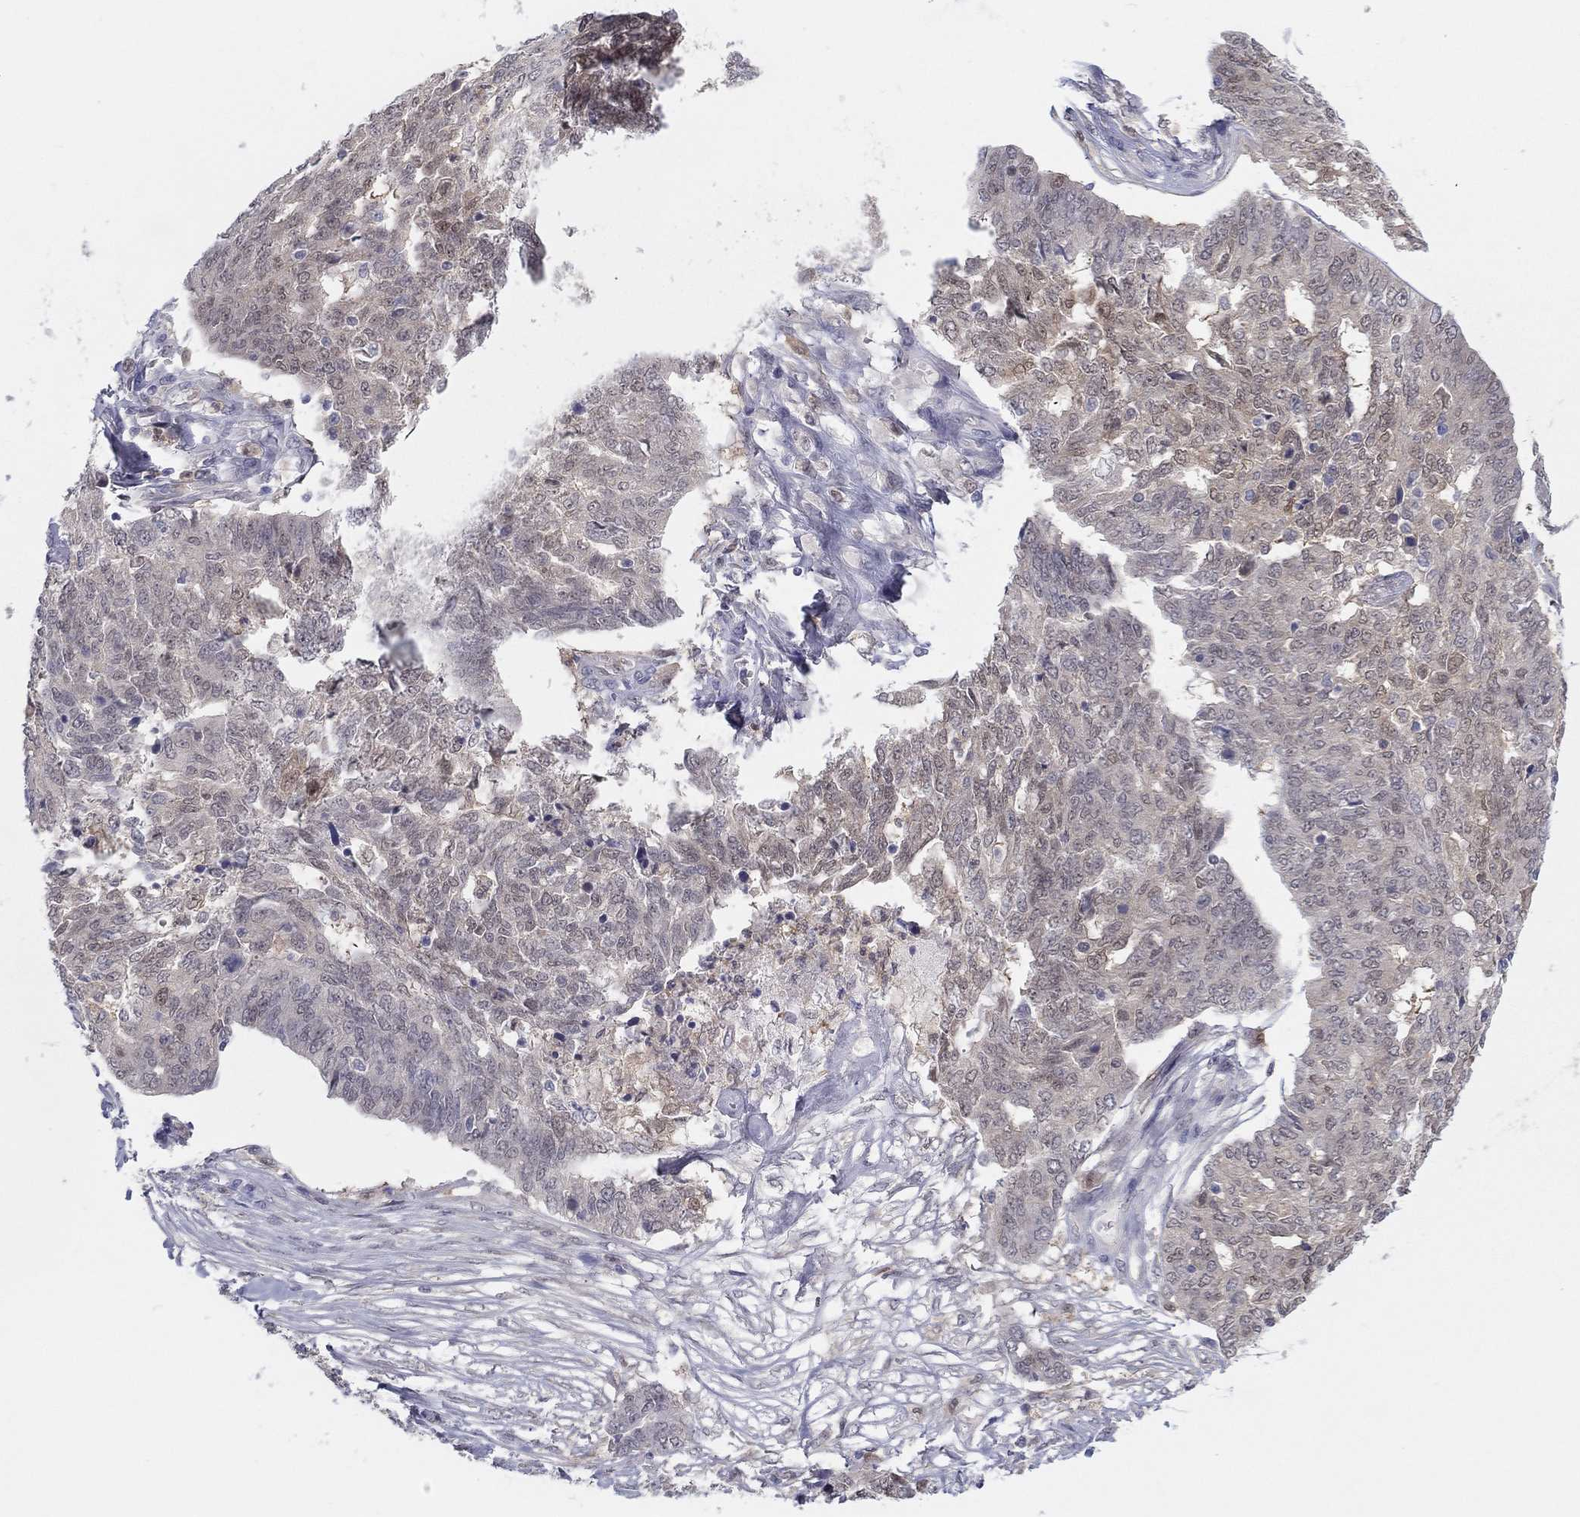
{"staining": {"intensity": "weak", "quantity": "25%-75%", "location": "cytoplasmic/membranous"}, "tissue": "ovarian cancer", "cell_type": "Tumor cells", "image_type": "cancer", "snomed": [{"axis": "morphology", "description": "Cystadenocarcinoma, serous, NOS"}, {"axis": "topography", "description": "Ovary"}], "caption": "Protein expression analysis of ovarian serous cystadenocarcinoma exhibits weak cytoplasmic/membranous staining in approximately 25%-75% of tumor cells.", "gene": "PDXK", "patient": {"sex": "female", "age": 67}}